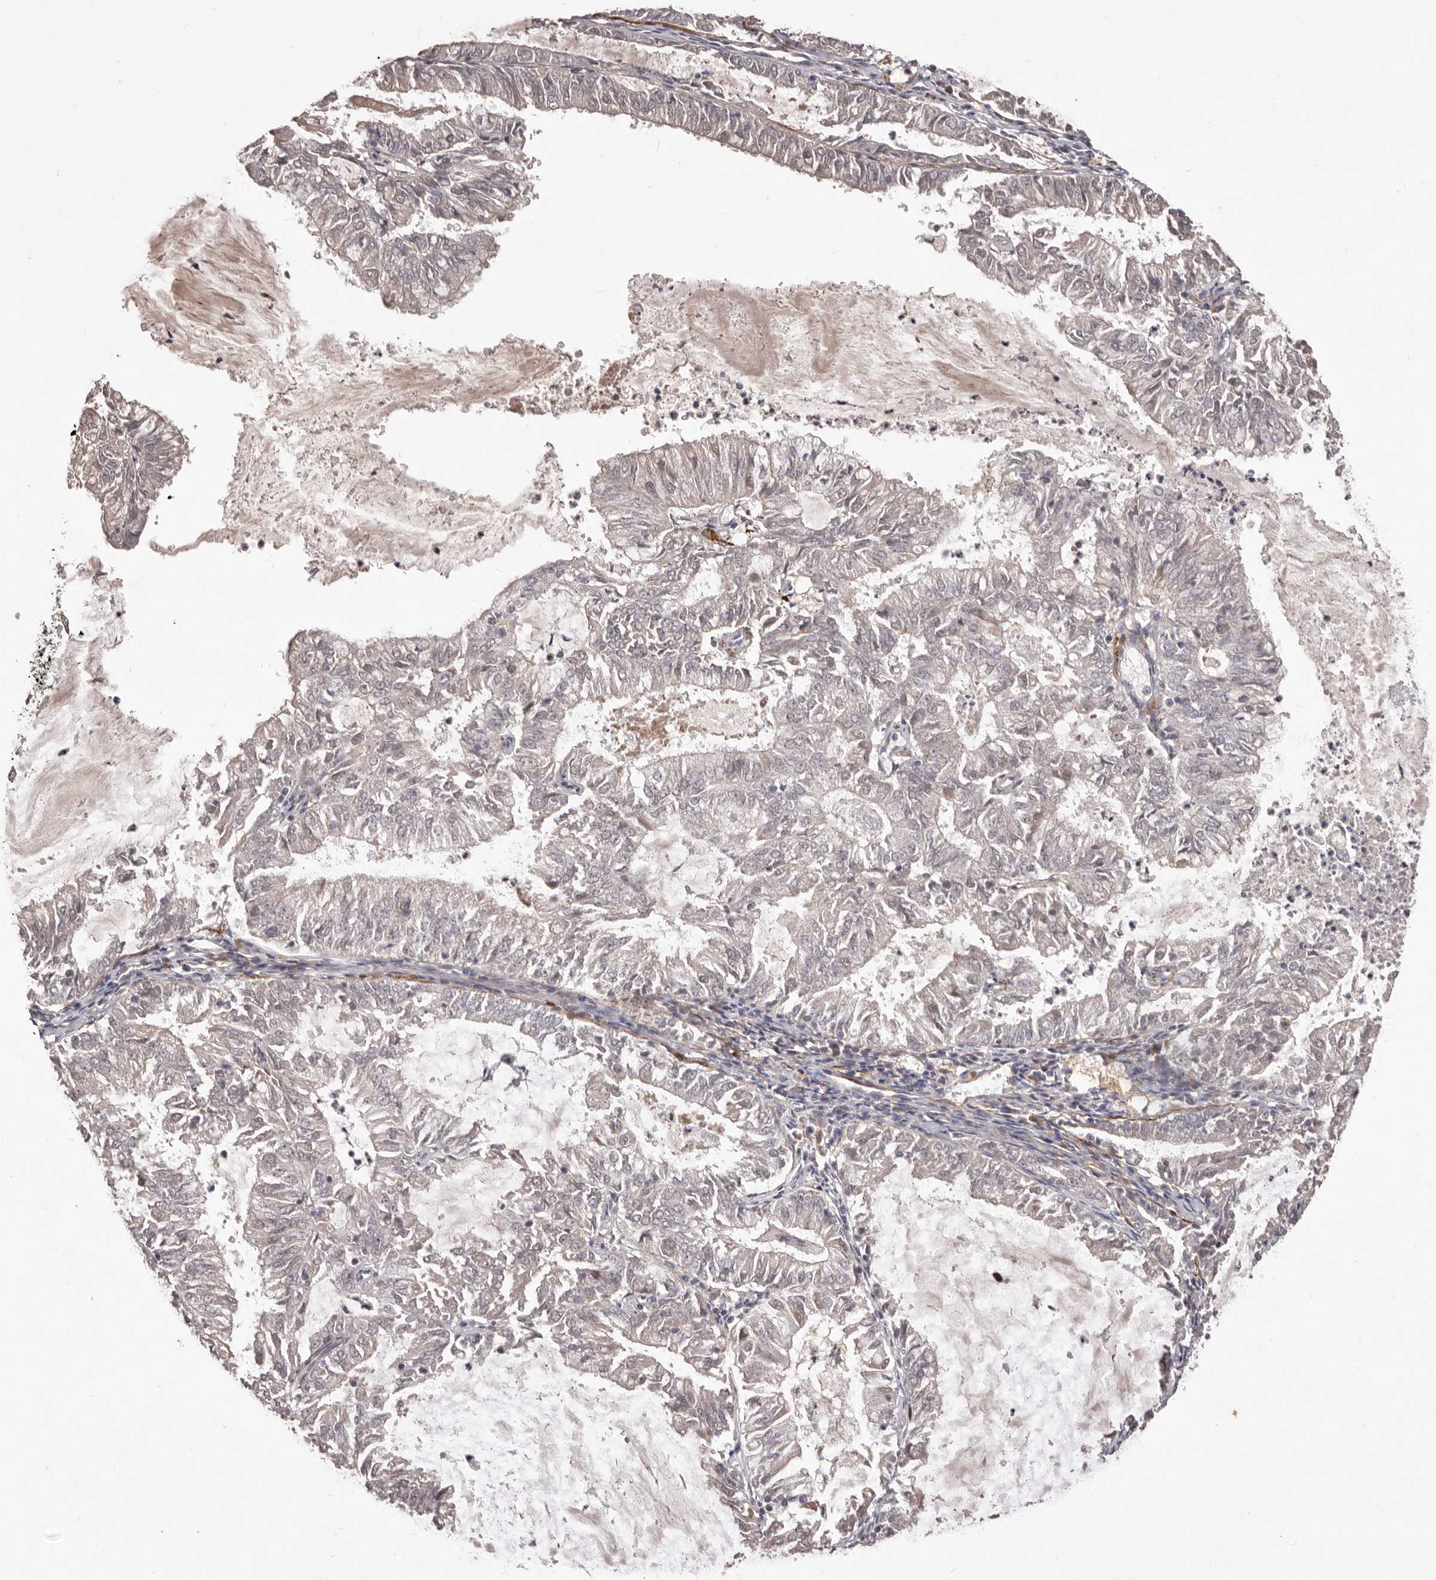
{"staining": {"intensity": "negative", "quantity": "none", "location": "none"}, "tissue": "endometrial cancer", "cell_type": "Tumor cells", "image_type": "cancer", "snomed": [{"axis": "morphology", "description": "Adenocarcinoma, NOS"}, {"axis": "topography", "description": "Endometrium"}], "caption": "Immunohistochemical staining of human adenocarcinoma (endometrial) displays no significant staining in tumor cells.", "gene": "HBS1L", "patient": {"sex": "female", "age": 57}}